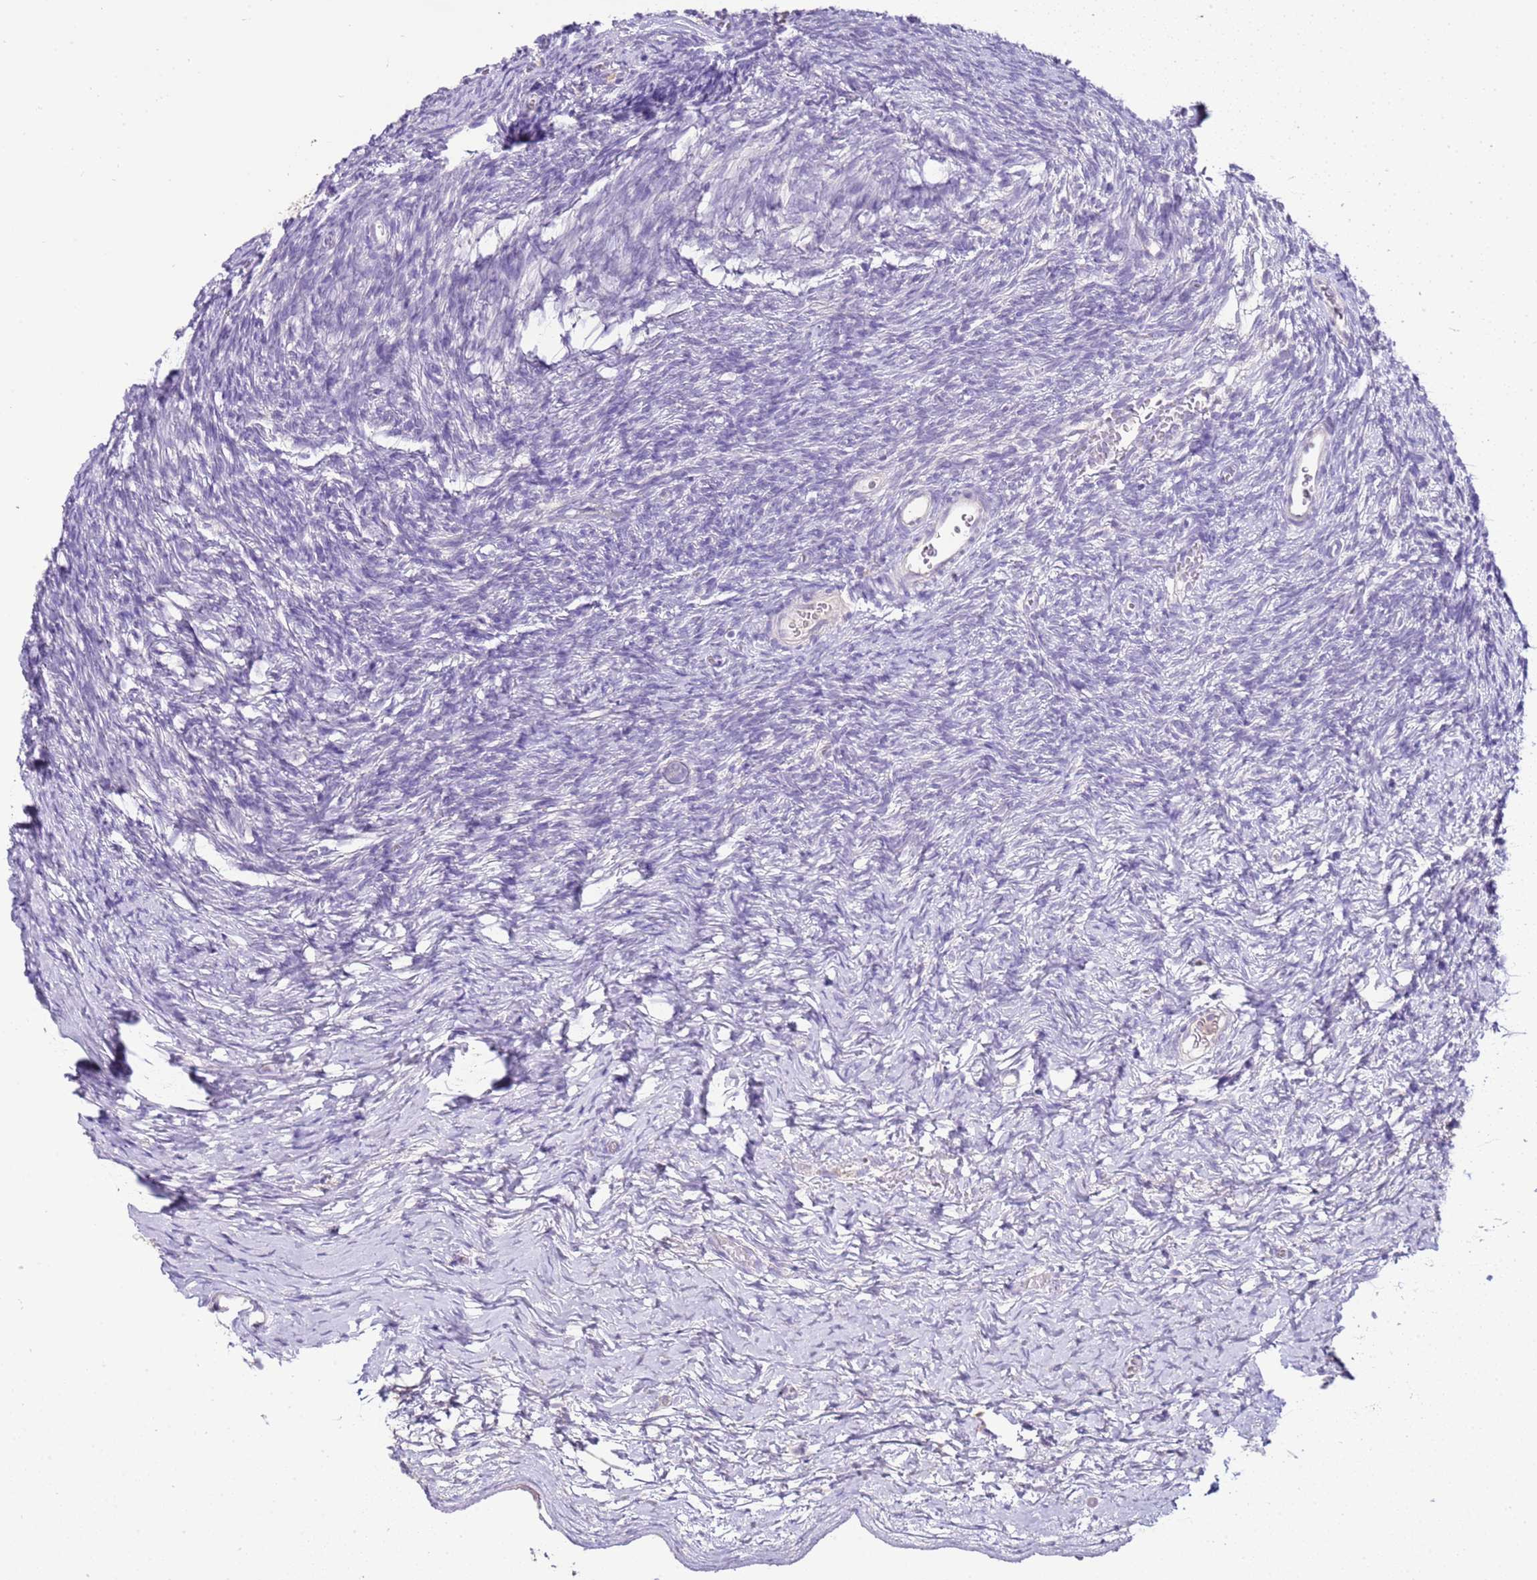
{"staining": {"intensity": "negative", "quantity": "none", "location": "none"}, "tissue": "ovary", "cell_type": "Follicle cells", "image_type": "normal", "snomed": [{"axis": "morphology", "description": "Normal tissue, NOS"}, {"axis": "topography", "description": "Ovary"}], "caption": "Immunohistochemistry image of unremarkable ovary: ovary stained with DAB (3,3'-diaminobenzidine) shows no significant protein expression in follicle cells. (DAB (3,3'-diaminobenzidine) immunohistochemistry visualized using brightfield microscopy, high magnification).", "gene": "IL2RG", "patient": {"sex": "female", "age": 39}}